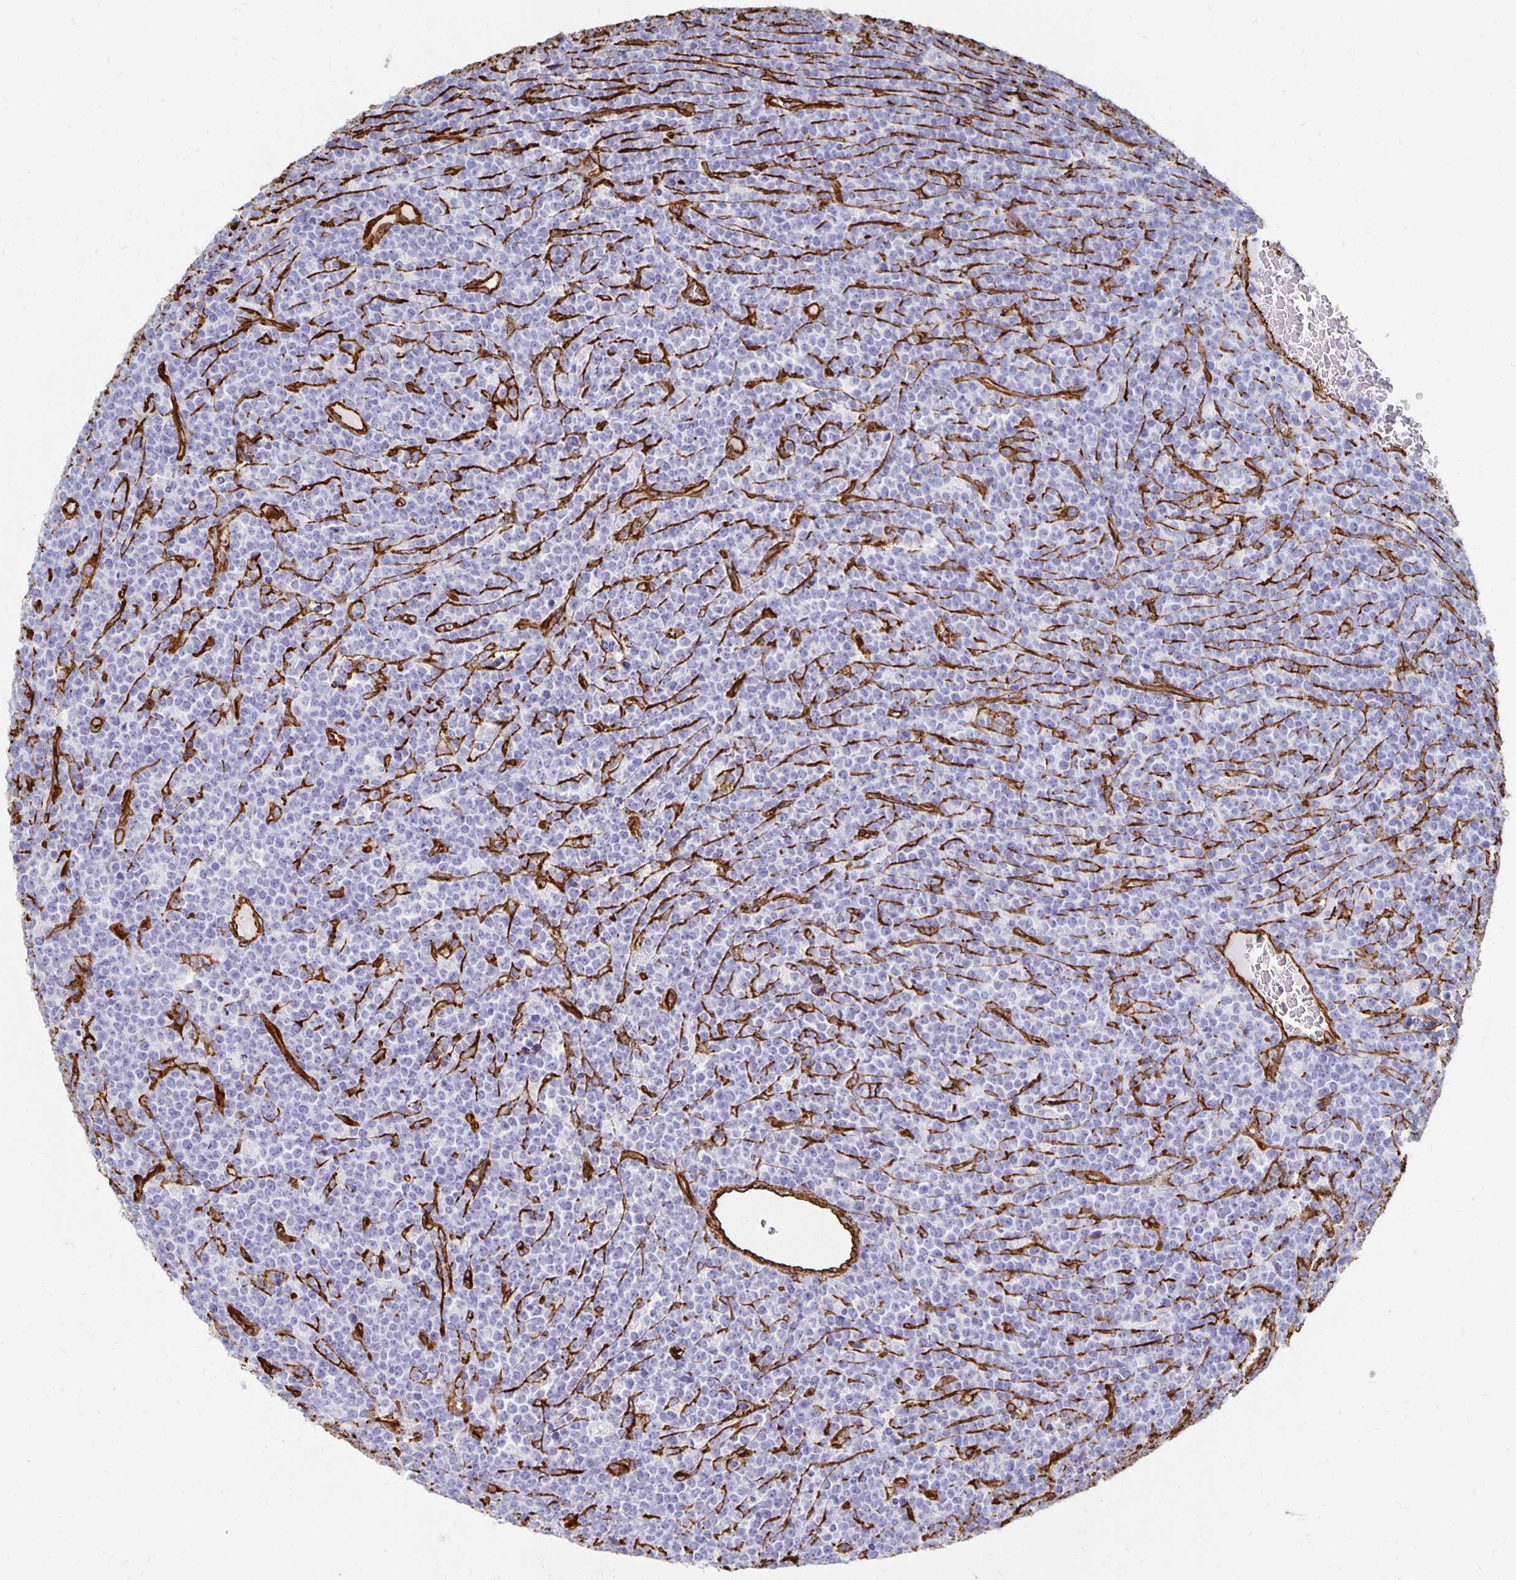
{"staining": {"intensity": "negative", "quantity": "none", "location": "none"}, "tissue": "lymphoma", "cell_type": "Tumor cells", "image_type": "cancer", "snomed": [{"axis": "morphology", "description": "Malignant lymphoma, non-Hodgkin's type, High grade"}, {"axis": "topography", "description": "Ovary"}], "caption": "Tumor cells are negative for protein expression in human lymphoma.", "gene": "VIPR2", "patient": {"sex": "female", "age": 56}}